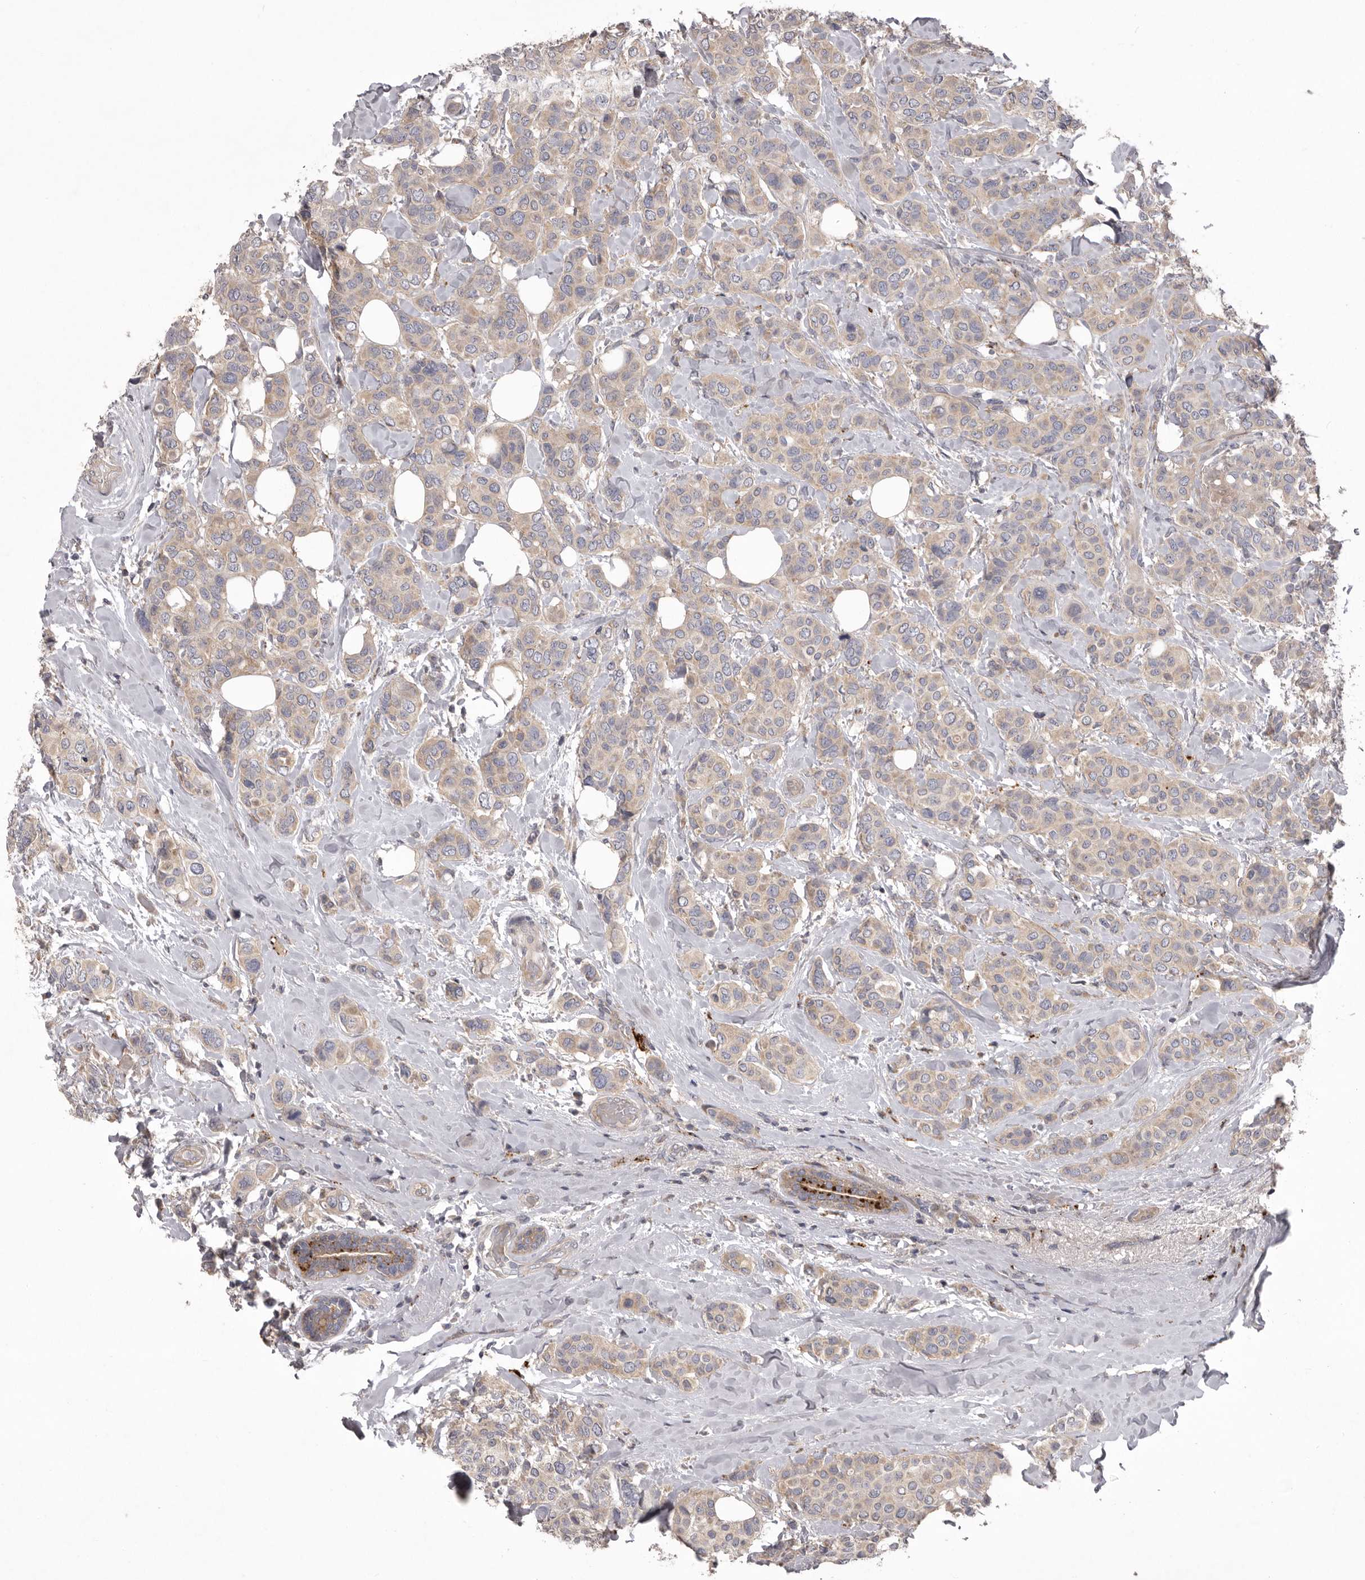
{"staining": {"intensity": "weak", "quantity": "25%-75%", "location": "cytoplasmic/membranous"}, "tissue": "breast cancer", "cell_type": "Tumor cells", "image_type": "cancer", "snomed": [{"axis": "morphology", "description": "Lobular carcinoma"}, {"axis": "topography", "description": "Breast"}], "caption": "A brown stain shows weak cytoplasmic/membranous expression of a protein in human breast cancer (lobular carcinoma) tumor cells. The staining was performed using DAB (3,3'-diaminobenzidine), with brown indicating positive protein expression. Nuclei are stained blue with hematoxylin.", "gene": "WDR47", "patient": {"sex": "female", "age": 51}}